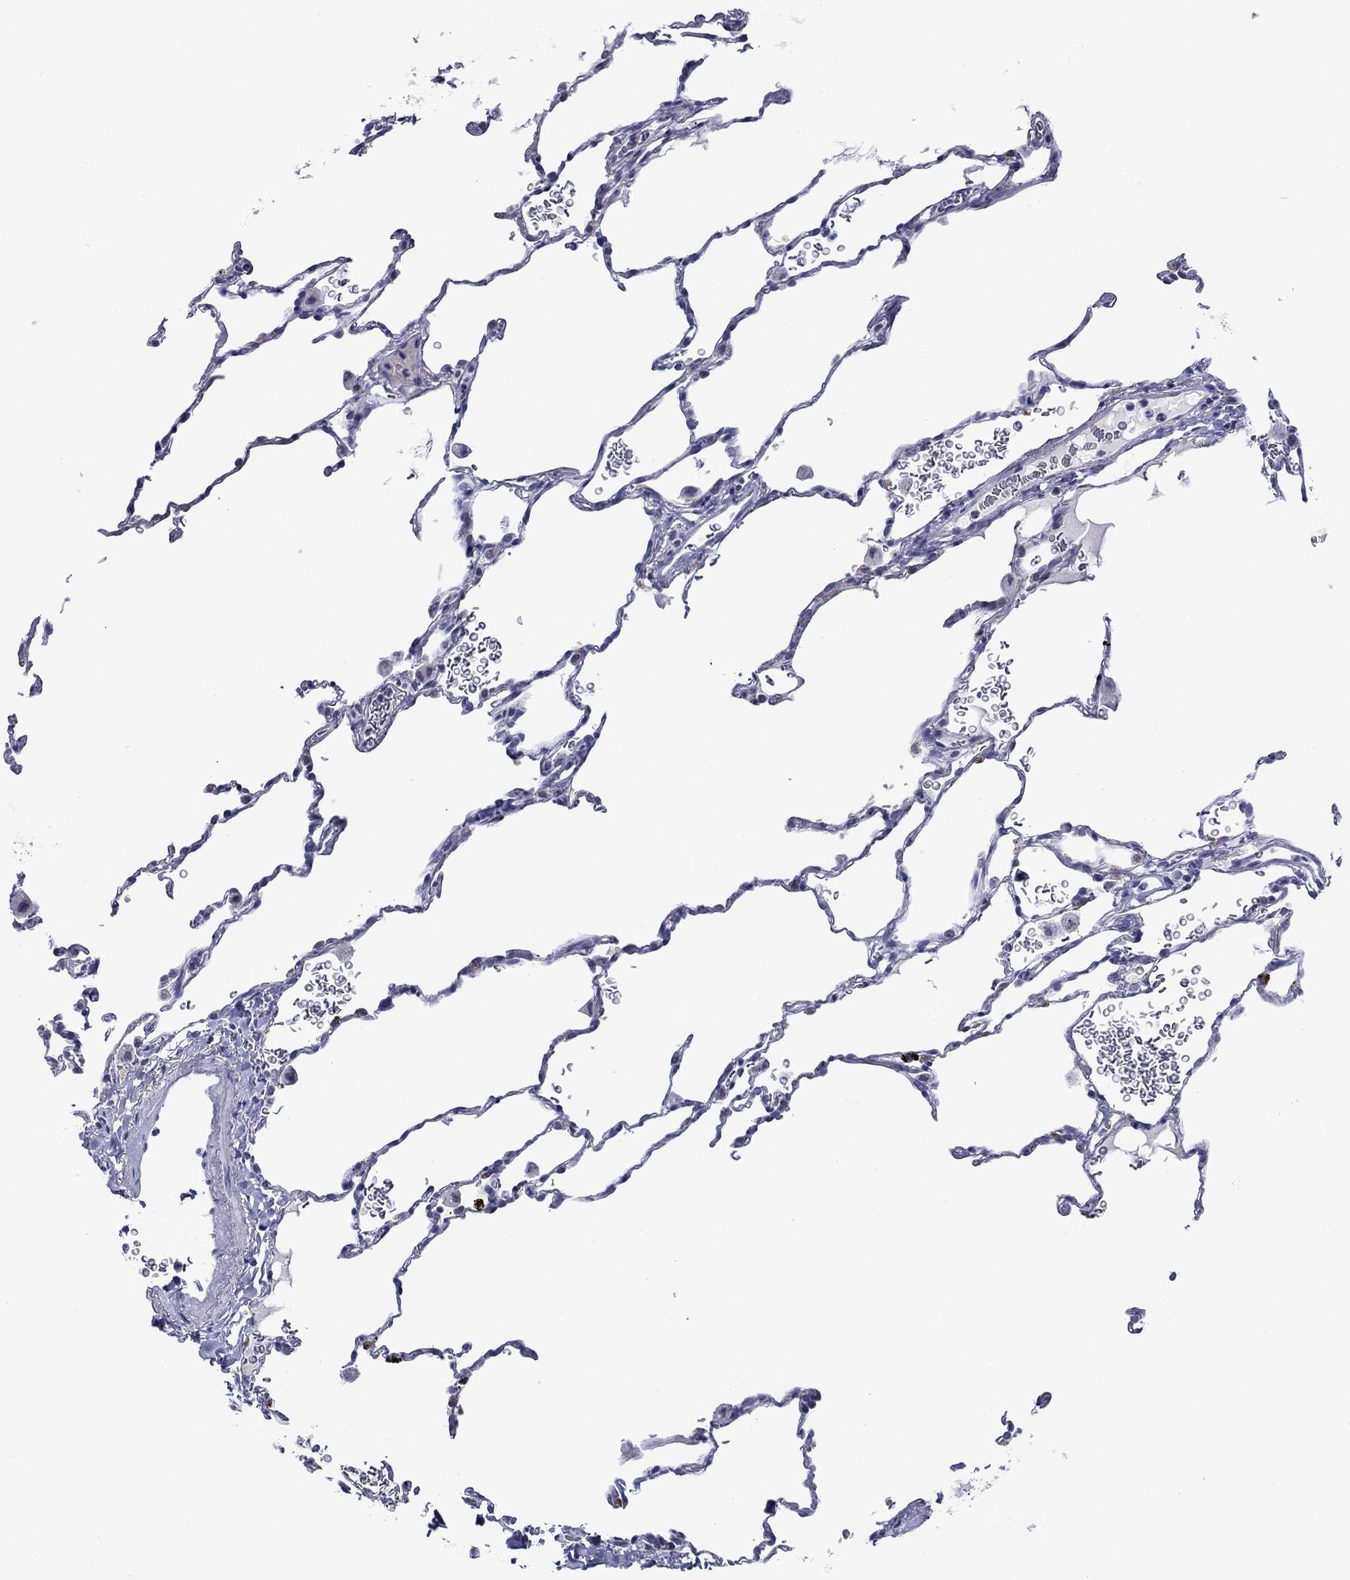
{"staining": {"intensity": "negative", "quantity": "none", "location": "none"}, "tissue": "lung", "cell_type": "Alveolar cells", "image_type": "normal", "snomed": [{"axis": "morphology", "description": "Normal tissue, NOS"}, {"axis": "morphology", "description": "Adenocarcinoma, metastatic, NOS"}, {"axis": "topography", "description": "Lung"}], "caption": "Immunohistochemistry of normal human lung reveals no expression in alveolar cells. Nuclei are stained in blue.", "gene": "PIWIL1", "patient": {"sex": "male", "age": 45}}